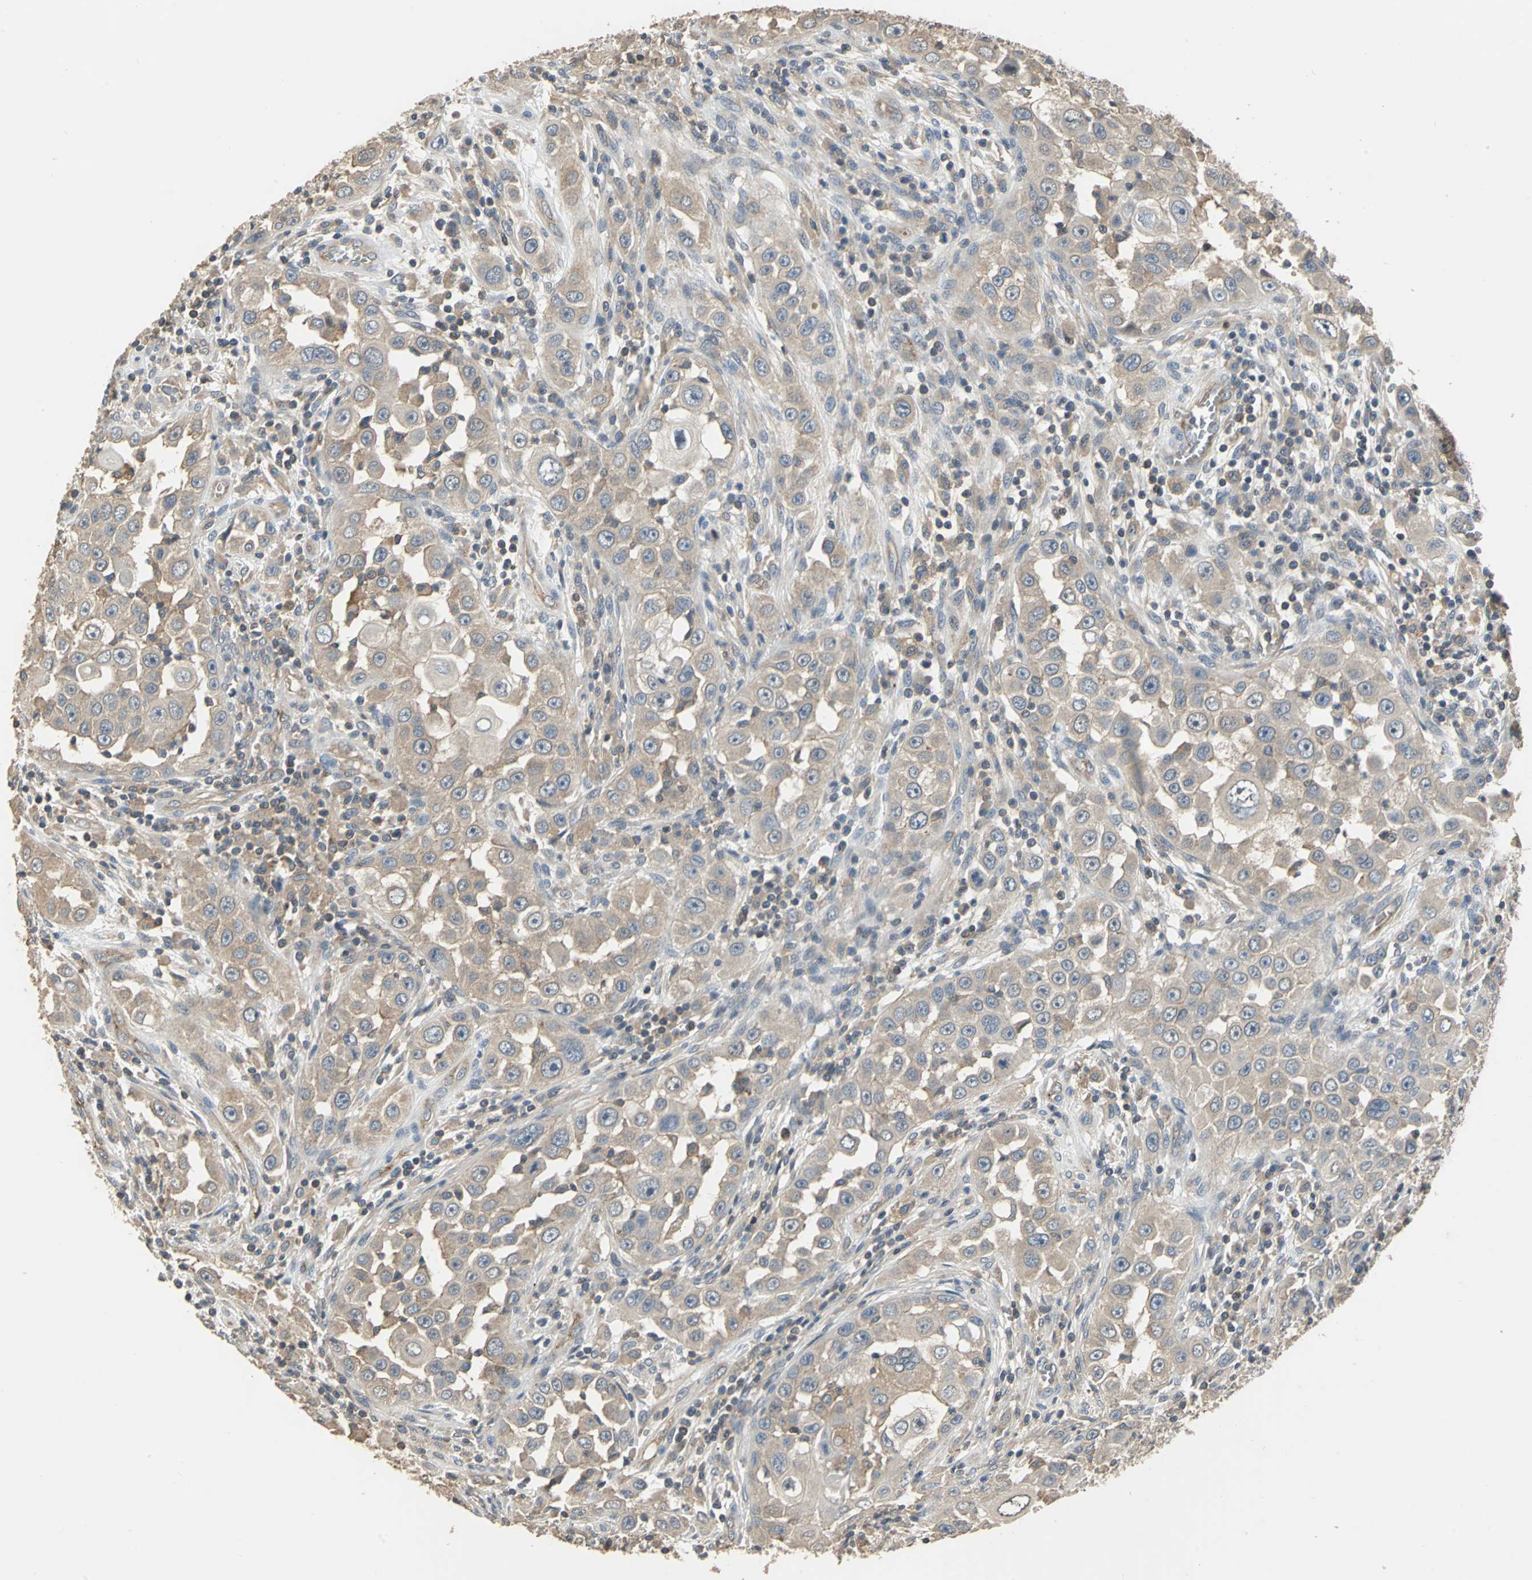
{"staining": {"intensity": "weak", "quantity": ">75%", "location": "cytoplasmic/membranous"}, "tissue": "head and neck cancer", "cell_type": "Tumor cells", "image_type": "cancer", "snomed": [{"axis": "morphology", "description": "Carcinoma, NOS"}, {"axis": "topography", "description": "Head-Neck"}], "caption": "Tumor cells reveal low levels of weak cytoplasmic/membranous positivity in about >75% of cells in head and neck cancer. (Stains: DAB (3,3'-diaminobenzidine) in brown, nuclei in blue, Microscopy: brightfield microscopy at high magnification).", "gene": "RAPGEF1", "patient": {"sex": "male", "age": 87}}